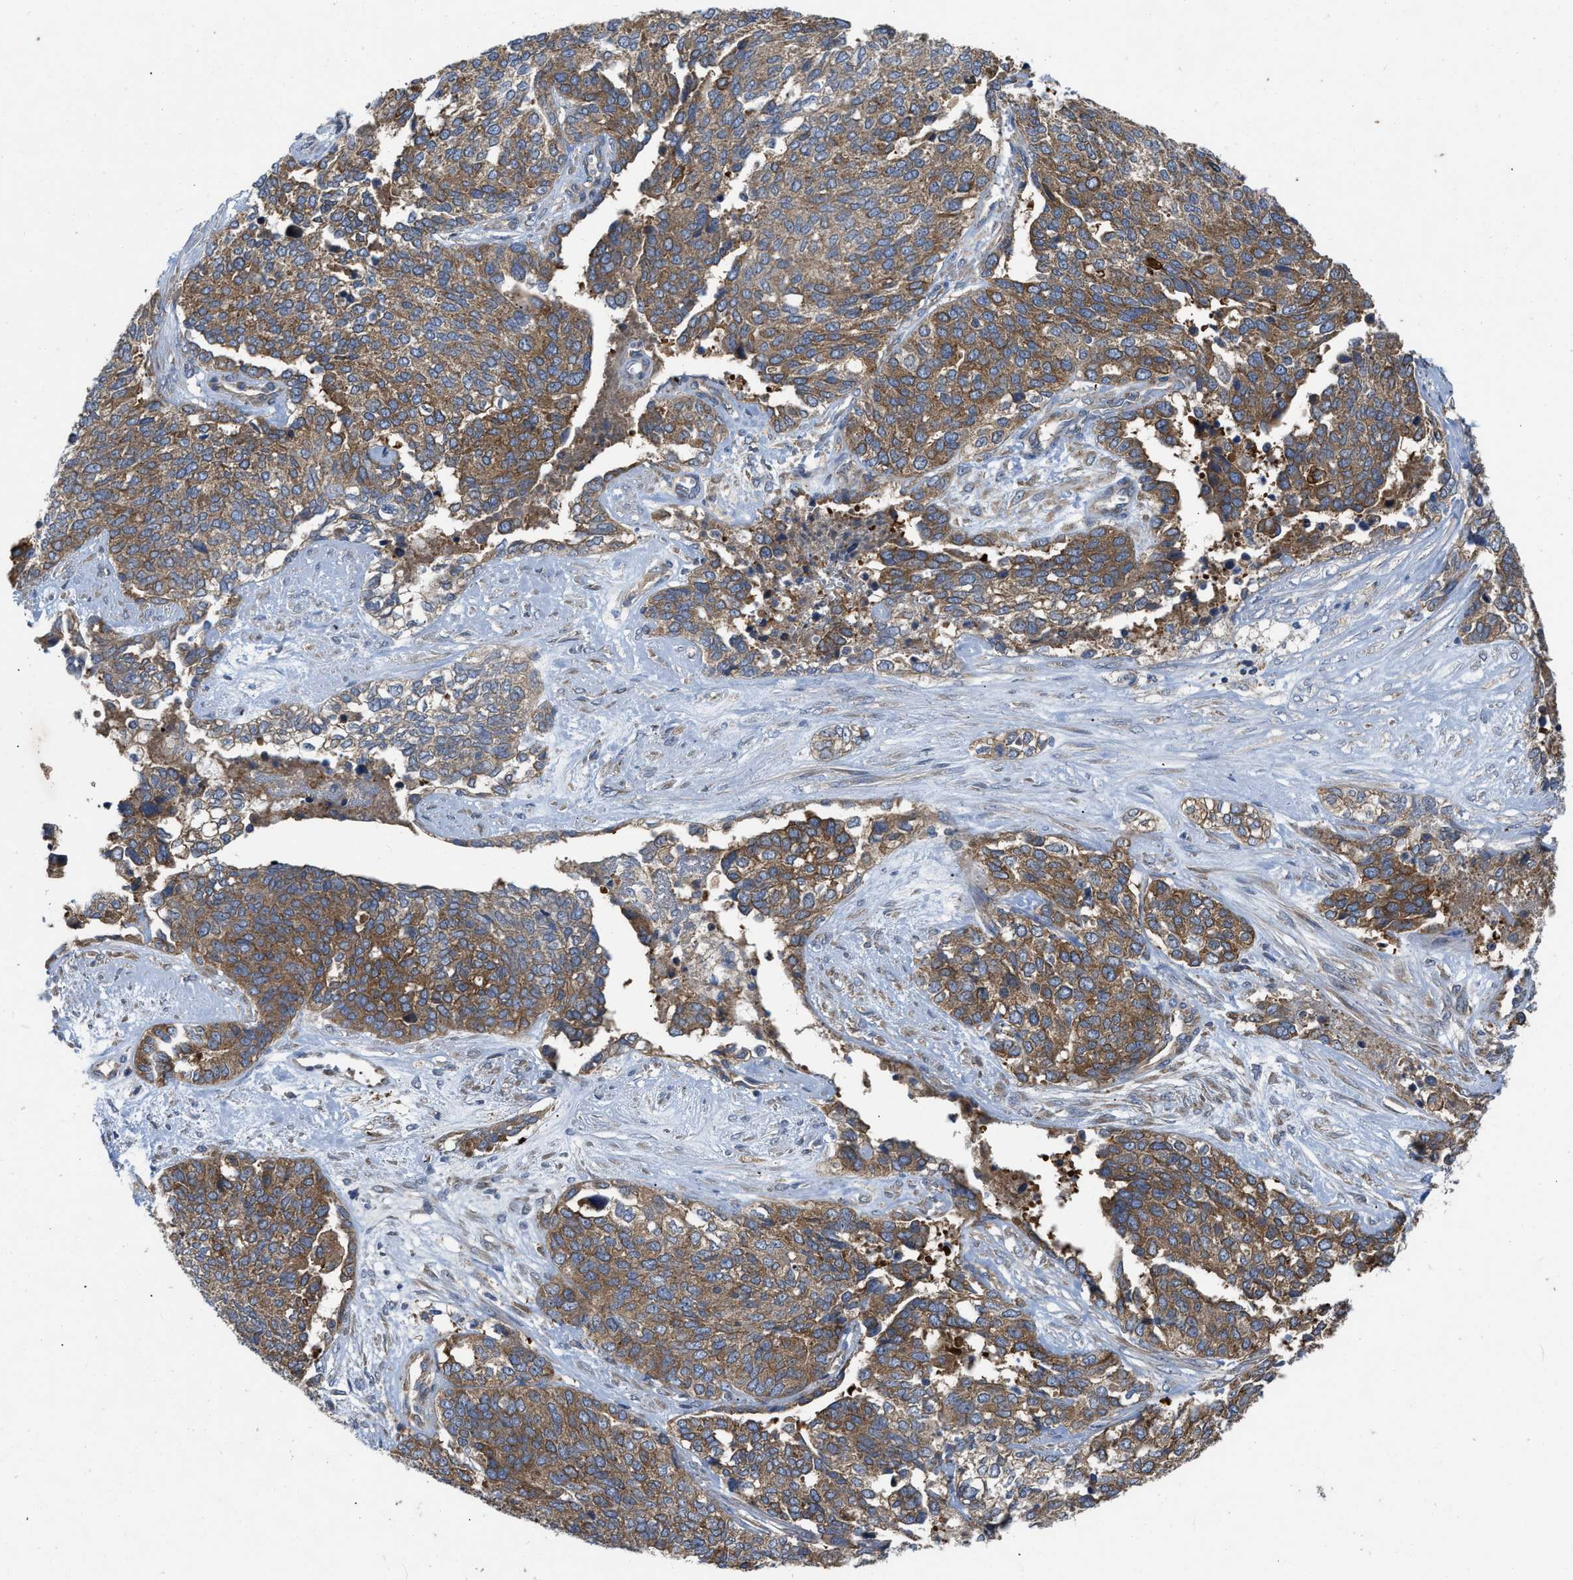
{"staining": {"intensity": "moderate", "quantity": ">75%", "location": "cytoplasmic/membranous"}, "tissue": "ovarian cancer", "cell_type": "Tumor cells", "image_type": "cancer", "snomed": [{"axis": "morphology", "description": "Cystadenocarcinoma, serous, NOS"}, {"axis": "topography", "description": "Ovary"}], "caption": "A micrograph of ovarian cancer (serous cystadenocarcinoma) stained for a protein exhibits moderate cytoplasmic/membranous brown staining in tumor cells. (DAB = brown stain, brightfield microscopy at high magnification).", "gene": "TMEM131", "patient": {"sex": "female", "age": 44}}